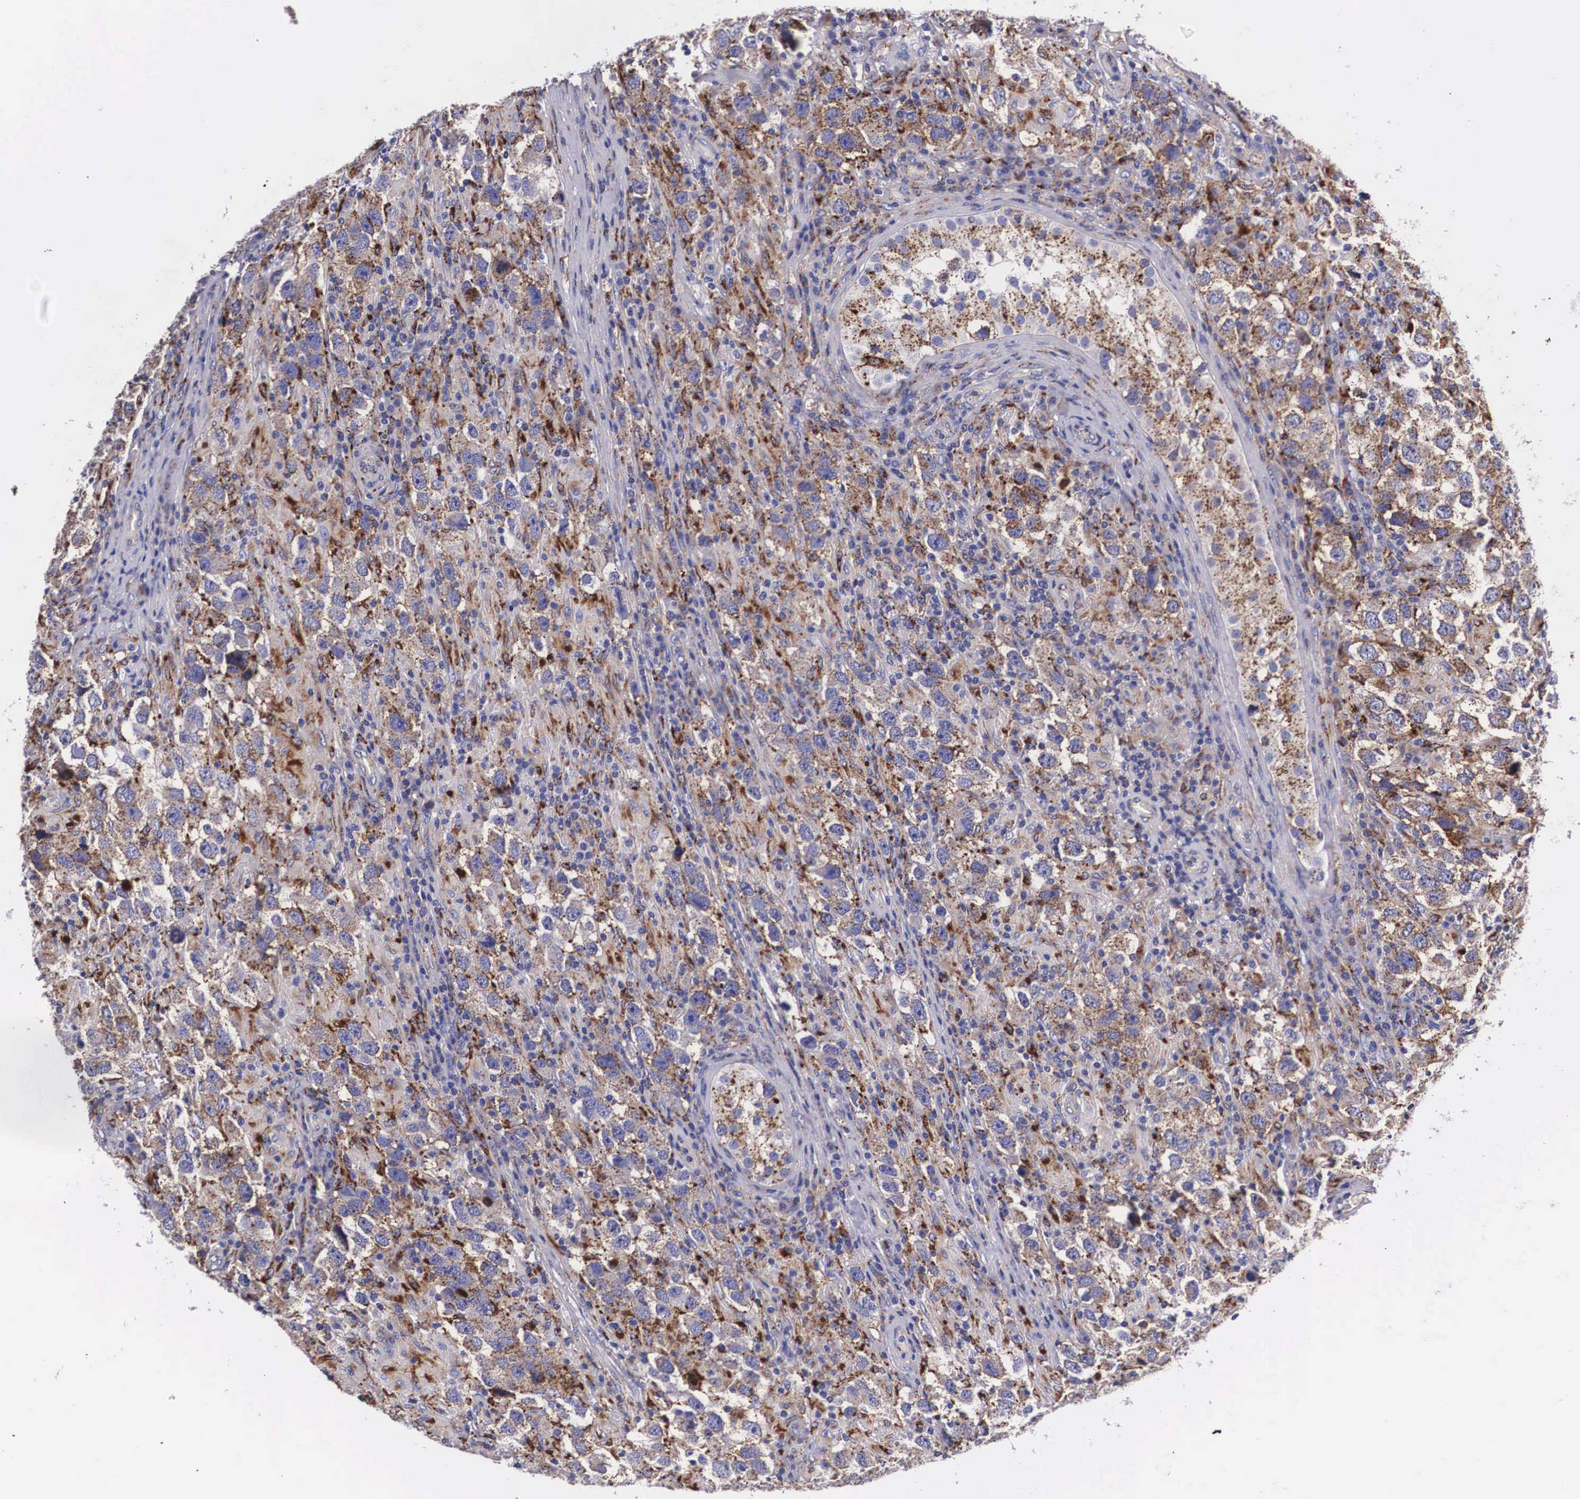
{"staining": {"intensity": "moderate", "quantity": "25%-75%", "location": "cytoplasmic/membranous"}, "tissue": "testis cancer", "cell_type": "Tumor cells", "image_type": "cancer", "snomed": [{"axis": "morphology", "description": "Carcinoma, Embryonal, NOS"}, {"axis": "topography", "description": "Testis"}], "caption": "DAB (3,3'-diaminobenzidine) immunohistochemical staining of testis cancer (embryonal carcinoma) displays moderate cytoplasmic/membranous protein staining in approximately 25%-75% of tumor cells.", "gene": "NAGA", "patient": {"sex": "male", "age": 21}}